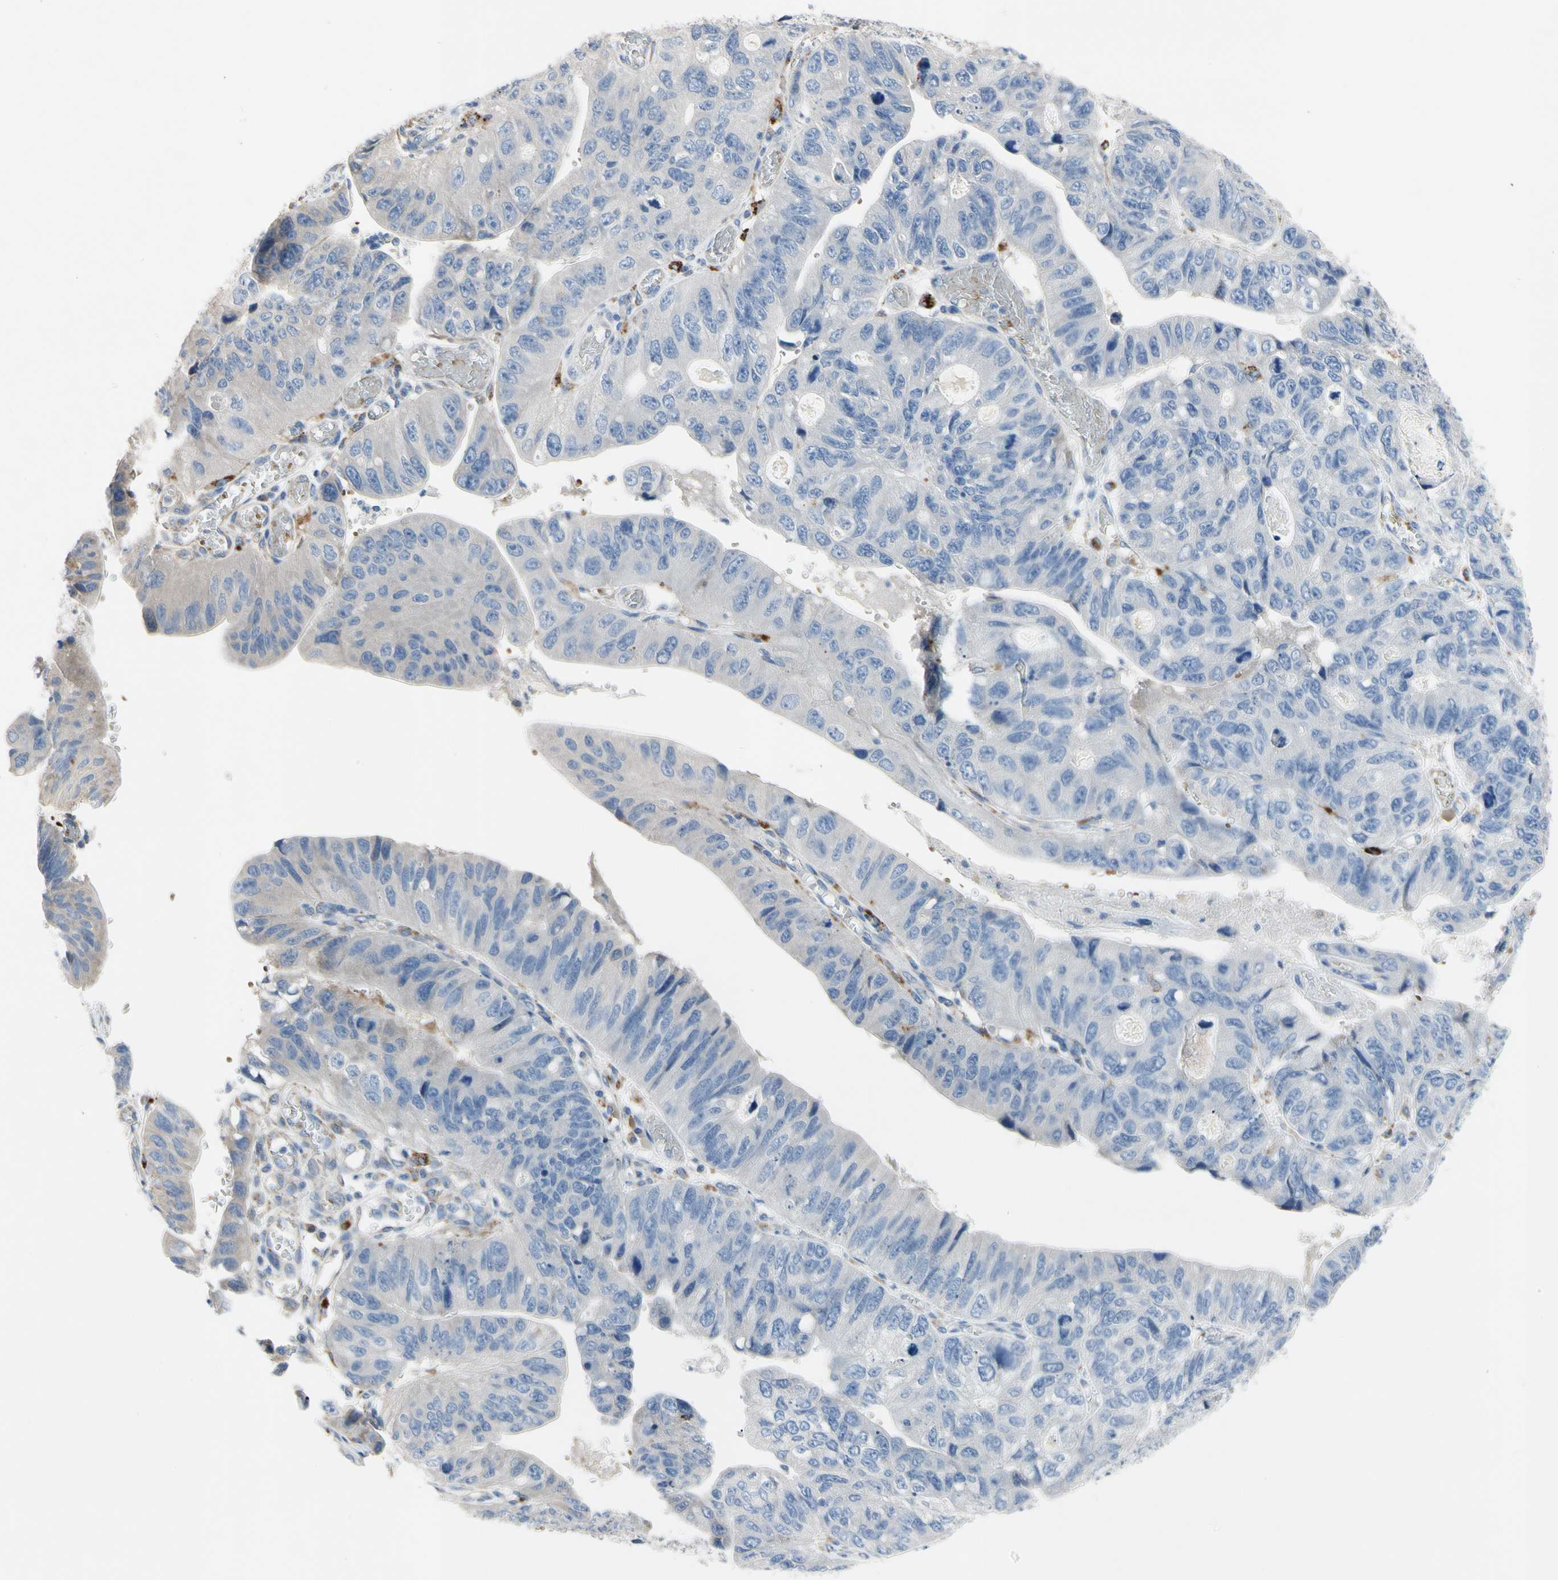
{"staining": {"intensity": "negative", "quantity": "none", "location": "none"}, "tissue": "stomach cancer", "cell_type": "Tumor cells", "image_type": "cancer", "snomed": [{"axis": "morphology", "description": "Adenocarcinoma, NOS"}, {"axis": "topography", "description": "Stomach"}], "caption": "Tumor cells show no significant staining in adenocarcinoma (stomach).", "gene": "RETSAT", "patient": {"sex": "male", "age": 59}}